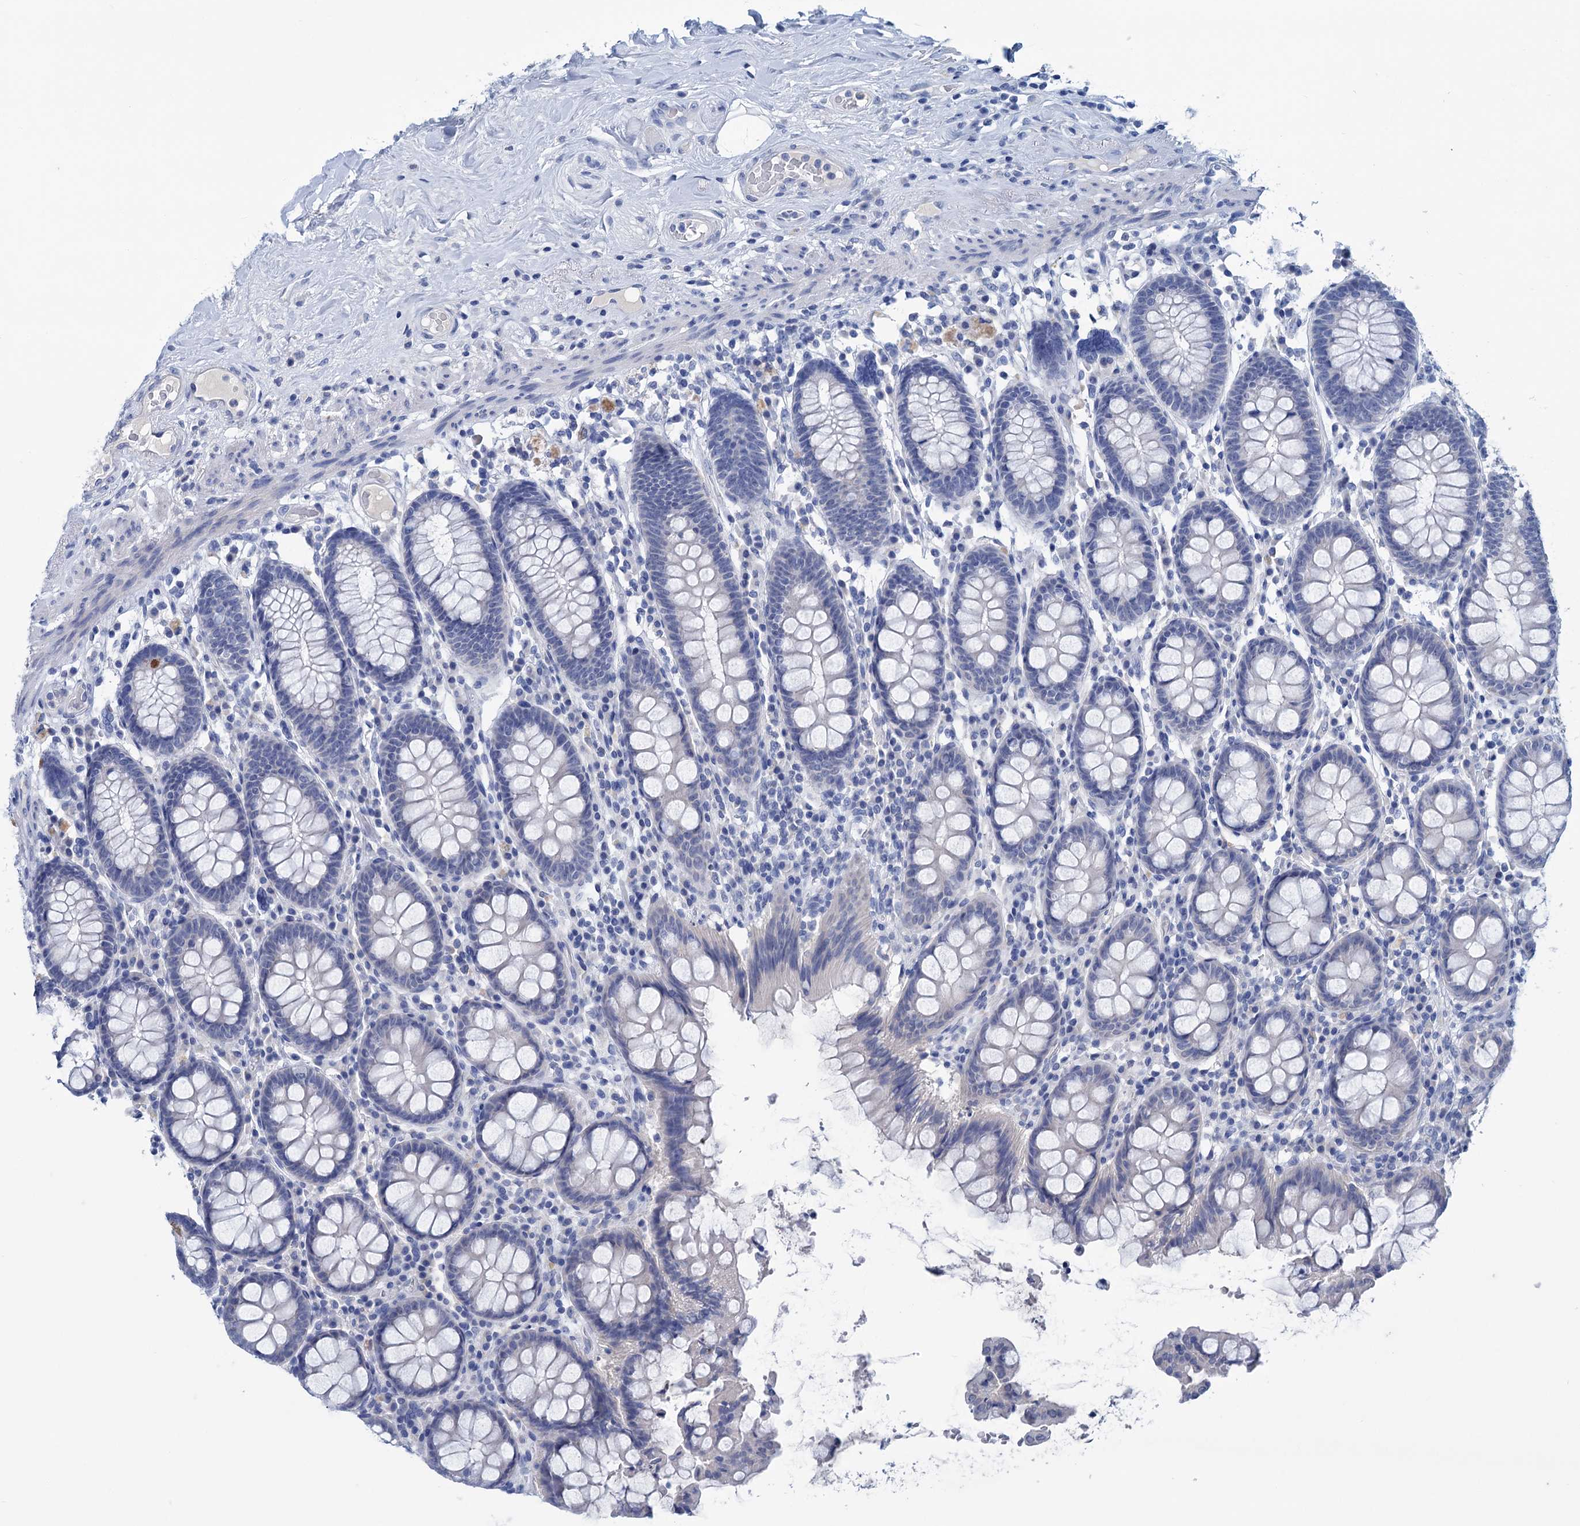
{"staining": {"intensity": "negative", "quantity": "none", "location": "none"}, "tissue": "colon", "cell_type": "Endothelial cells", "image_type": "normal", "snomed": [{"axis": "morphology", "description": "Normal tissue, NOS"}, {"axis": "topography", "description": "Colon"}], "caption": "Unremarkable colon was stained to show a protein in brown. There is no significant staining in endothelial cells. The staining was performed using DAB to visualize the protein expression in brown, while the nuclei were stained in blue with hematoxylin (Magnification: 20x).", "gene": "MYOZ3", "patient": {"sex": "female", "age": 79}}